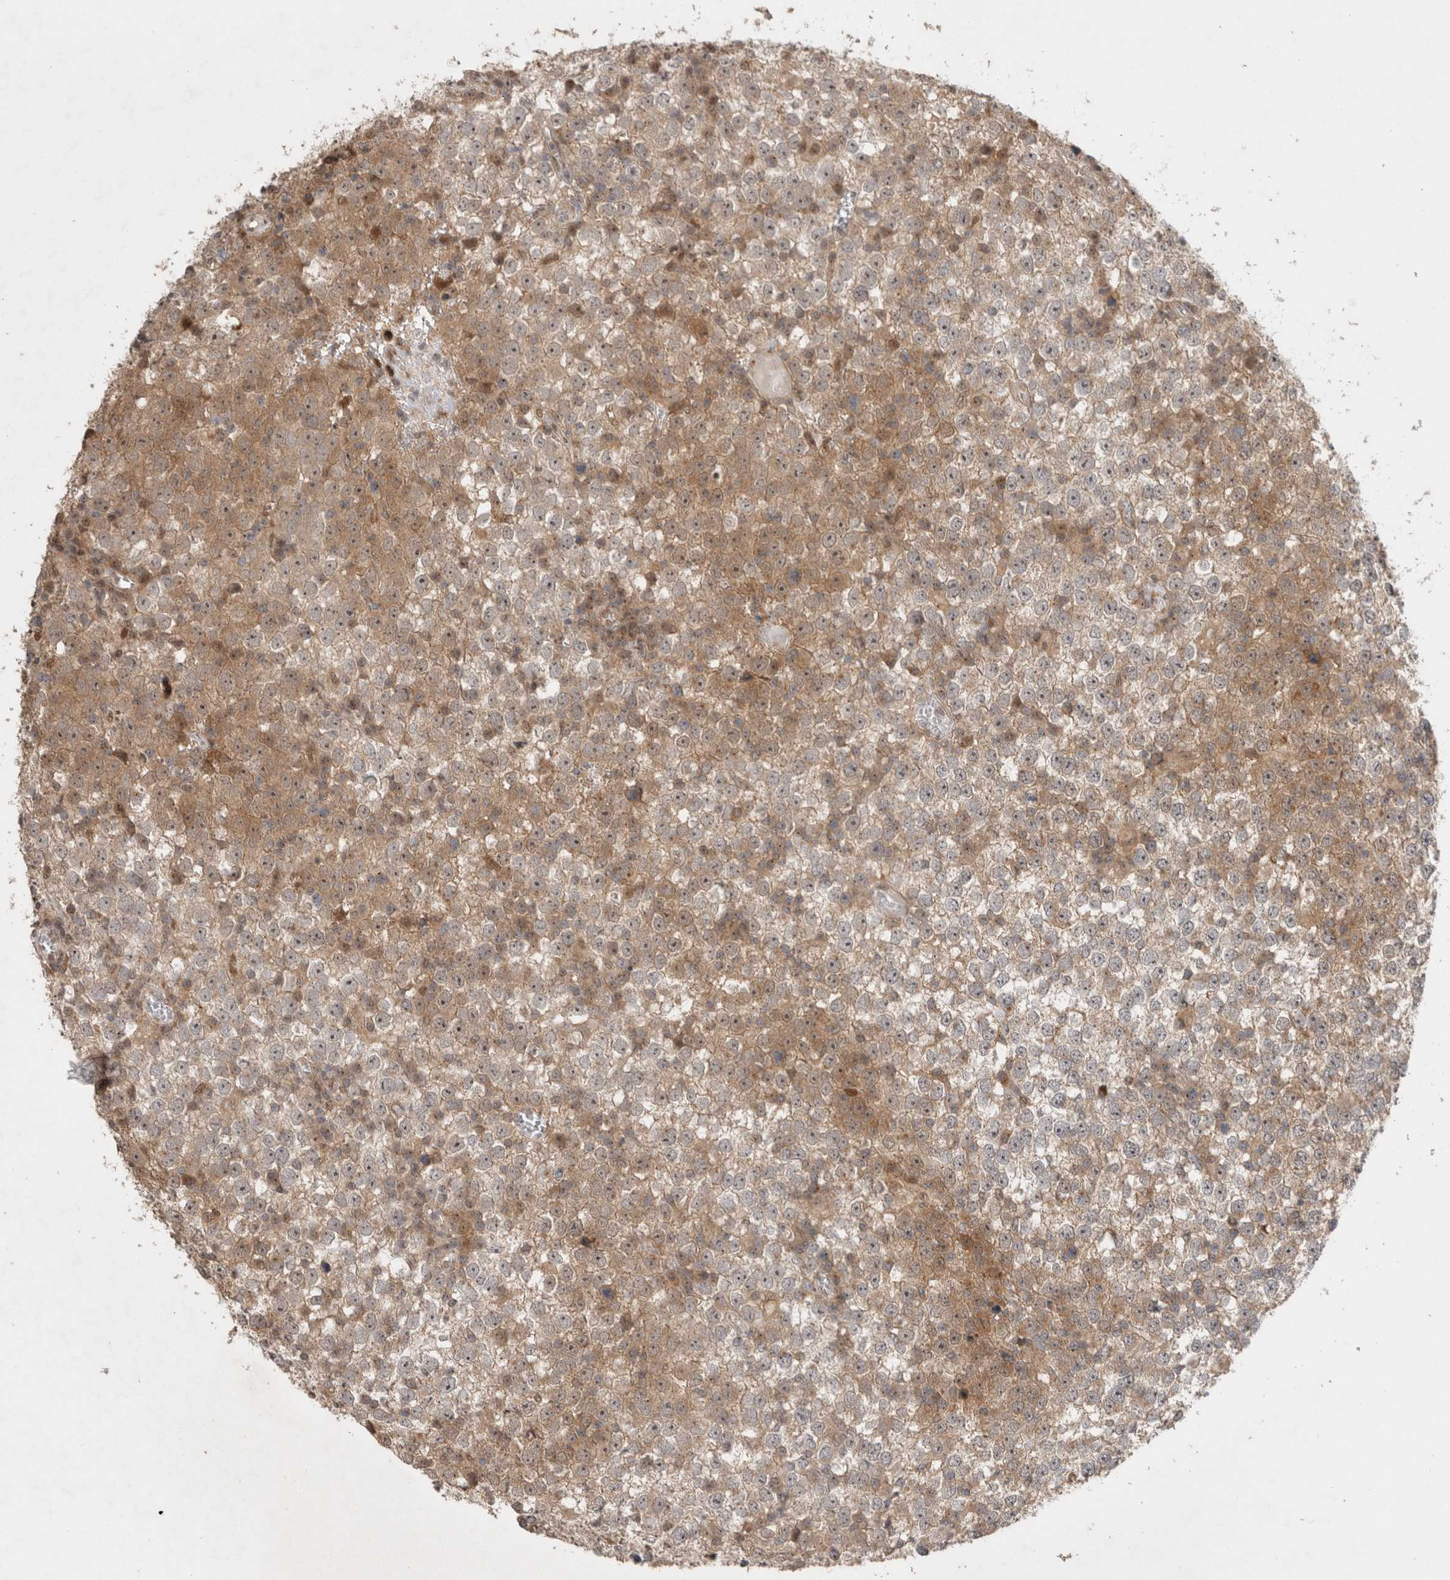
{"staining": {"intensity": "moderate", "quantity": "25%-75%", "location": "cytoplasmic/membranous"}, "tissue": "testis cancer", "cell_type": "Tumor cells", "image_type": "cancer", "snomed": [{"axis": "morphology", "description": "Seminoma, NOS"}, {"axis": "topography", "description": "Testis"}], "caption": "Seminoma (testis) stained with a brown dye exhibits moderate cytoplasmic/membranous positive staining in approximately 25%-75% of tumor cells.", "gene": "SLC29A1", "patient": {"sex": "male", "age": 65}}